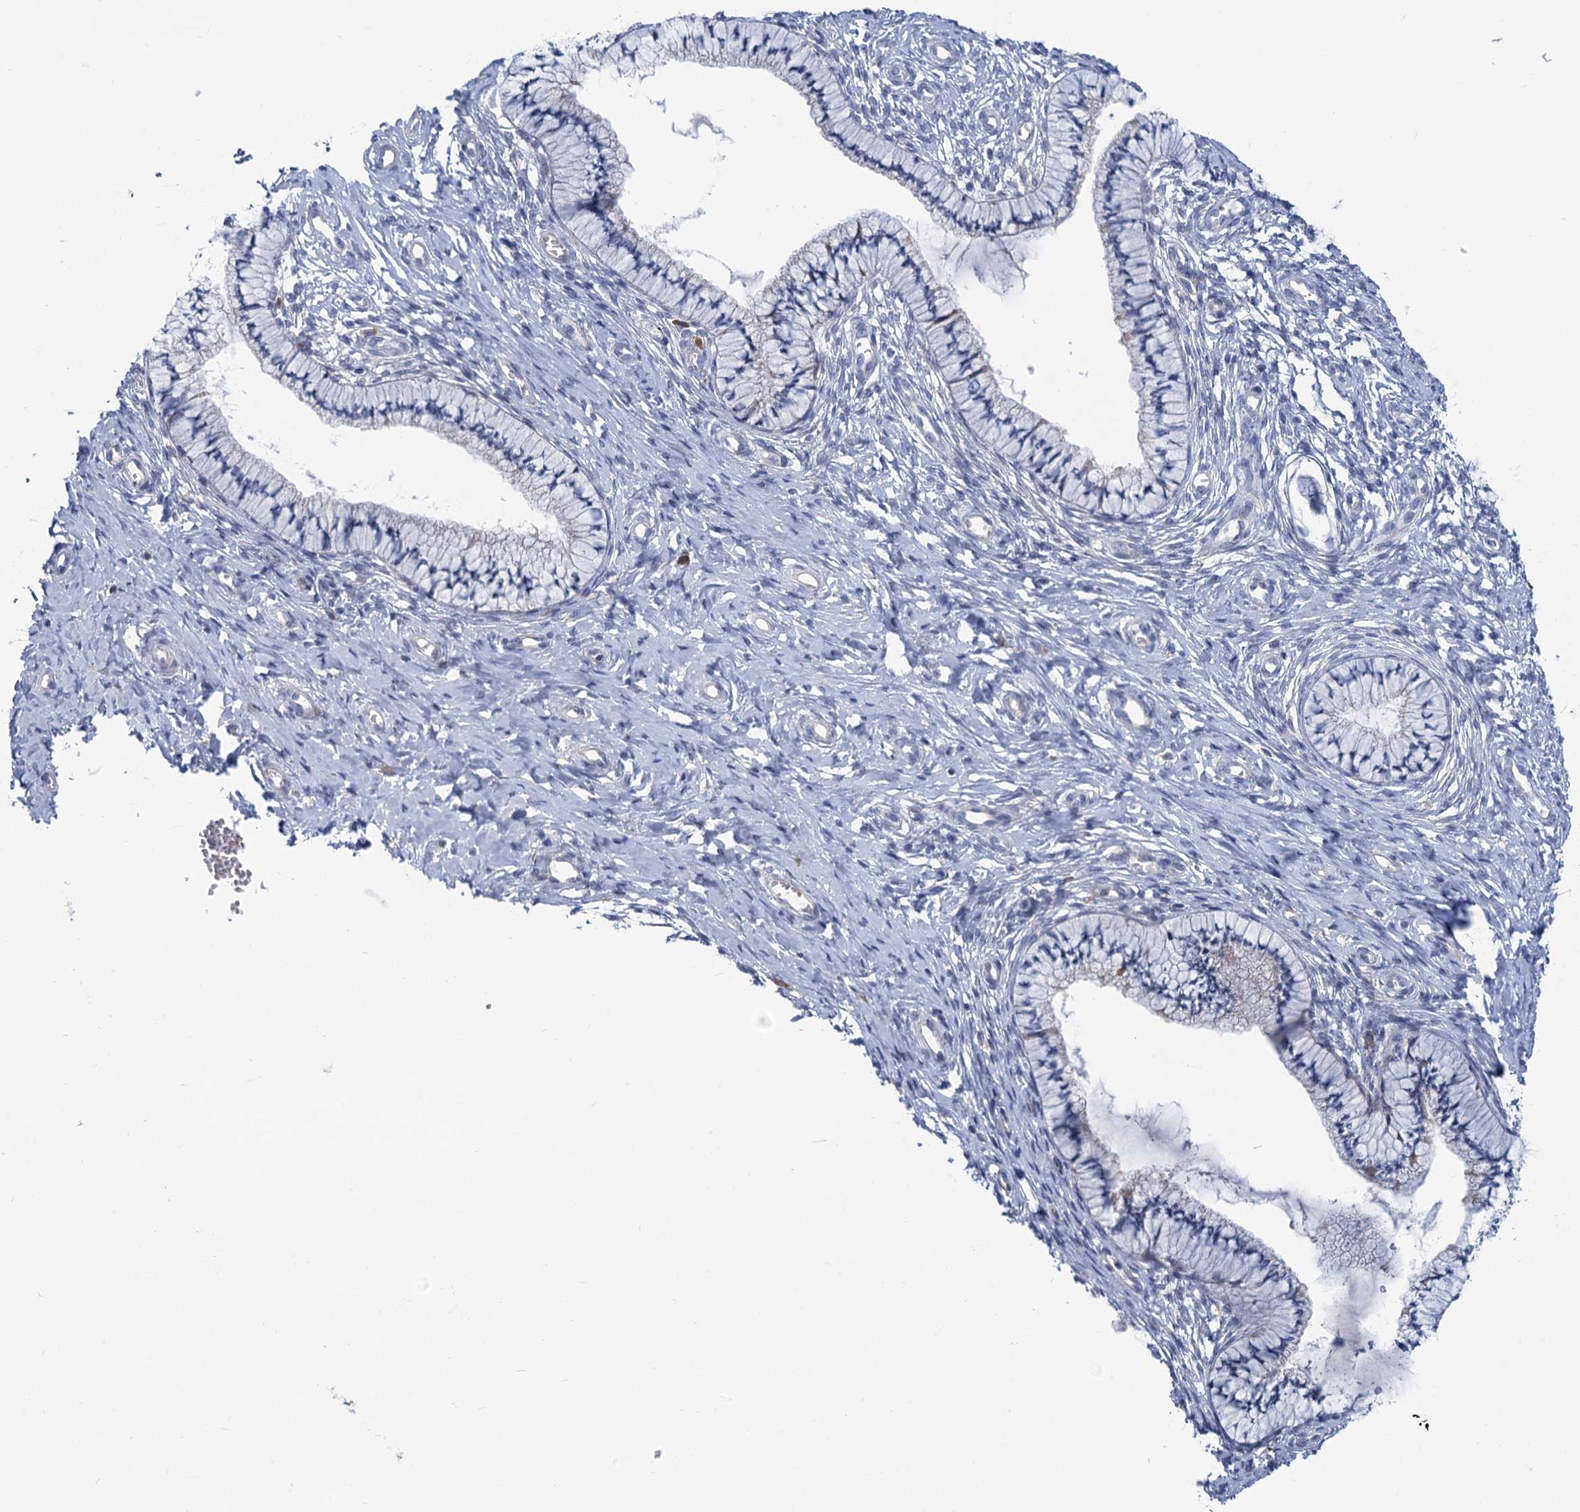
{"staining": {"intensity": "negative", "quantity": "none", "location": "none"}, "tissue": "cervix", "cell_type": "Glandular cells", "image_type": "normal", "snomed": [{"axis": "morphology", "description": "Normal tissue, NOS"}, {"axis": "topography", "description": "Cervix"}], "caption": "Image shows no significant protein expression in glandular cells of unremarkable cervix. The staining is performed using DAB (3,3'-diaminobenzidine) brown chromogen with nuclei counter-stained in using hematoxylin.", "gene": "PRSS35", "patient": {"sex": "female", "age": 36}}